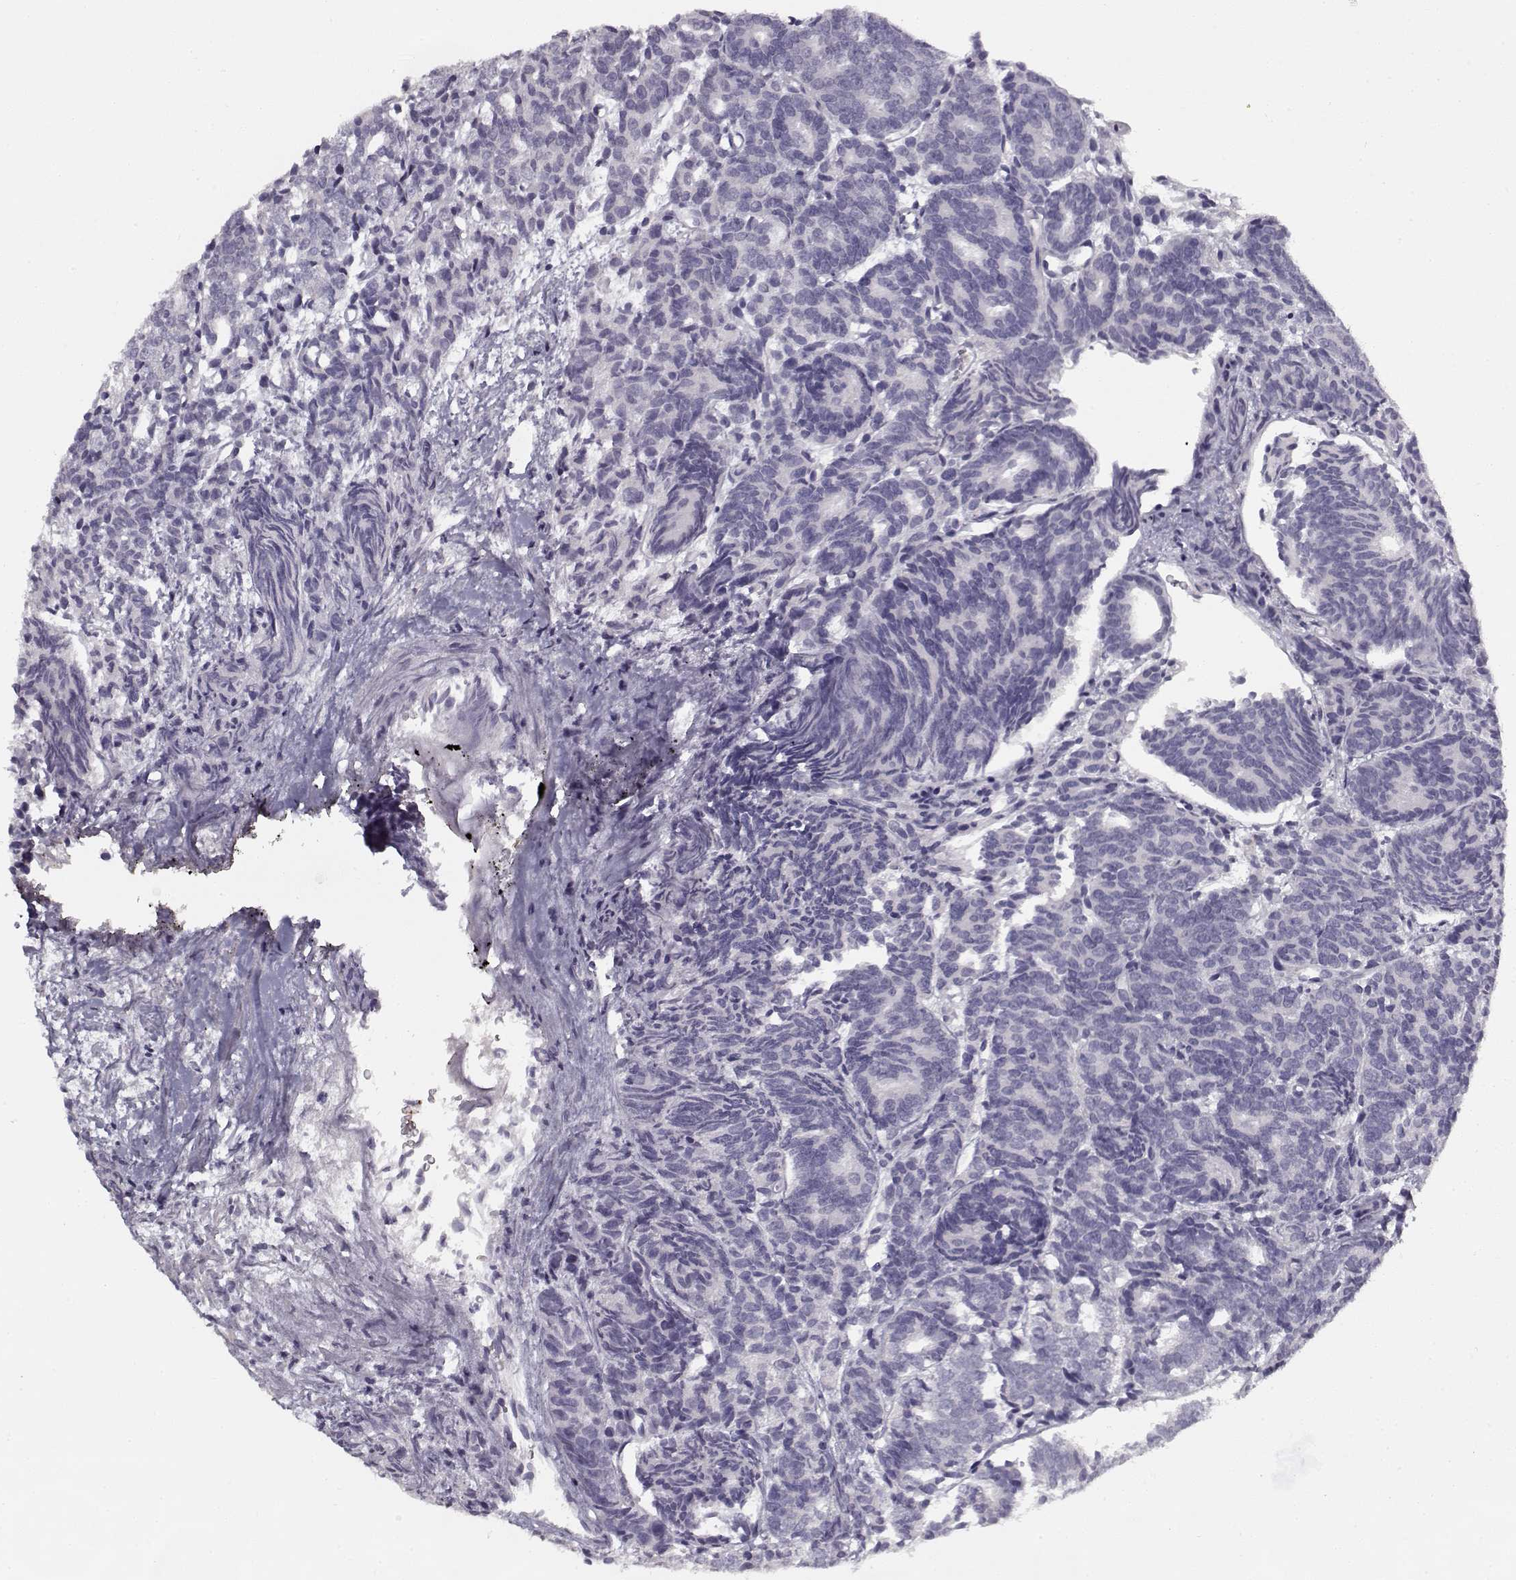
{"staining": {"intensity": "negative", "quantity": "none", "location": "none"}, "tissue": "prostate cancer", "cell_type": "Tumor cells", "image_type": "cancer", "snomed": [{"axis": "morphology", "description": "Adenocarcinoma, High grade"}, {"axis": "topography", "description": "Prostate"}], "caption": "This histopathology image is of high-grade adenocarcinoma (prostate) stained with immunohistochemistry (IHC) to label a protein in brown with the nuclei are counter-stained blue. There is no expression in tumor cells.", "gene": "SNCA", "patient": {"sex": "male", "age": 53}}